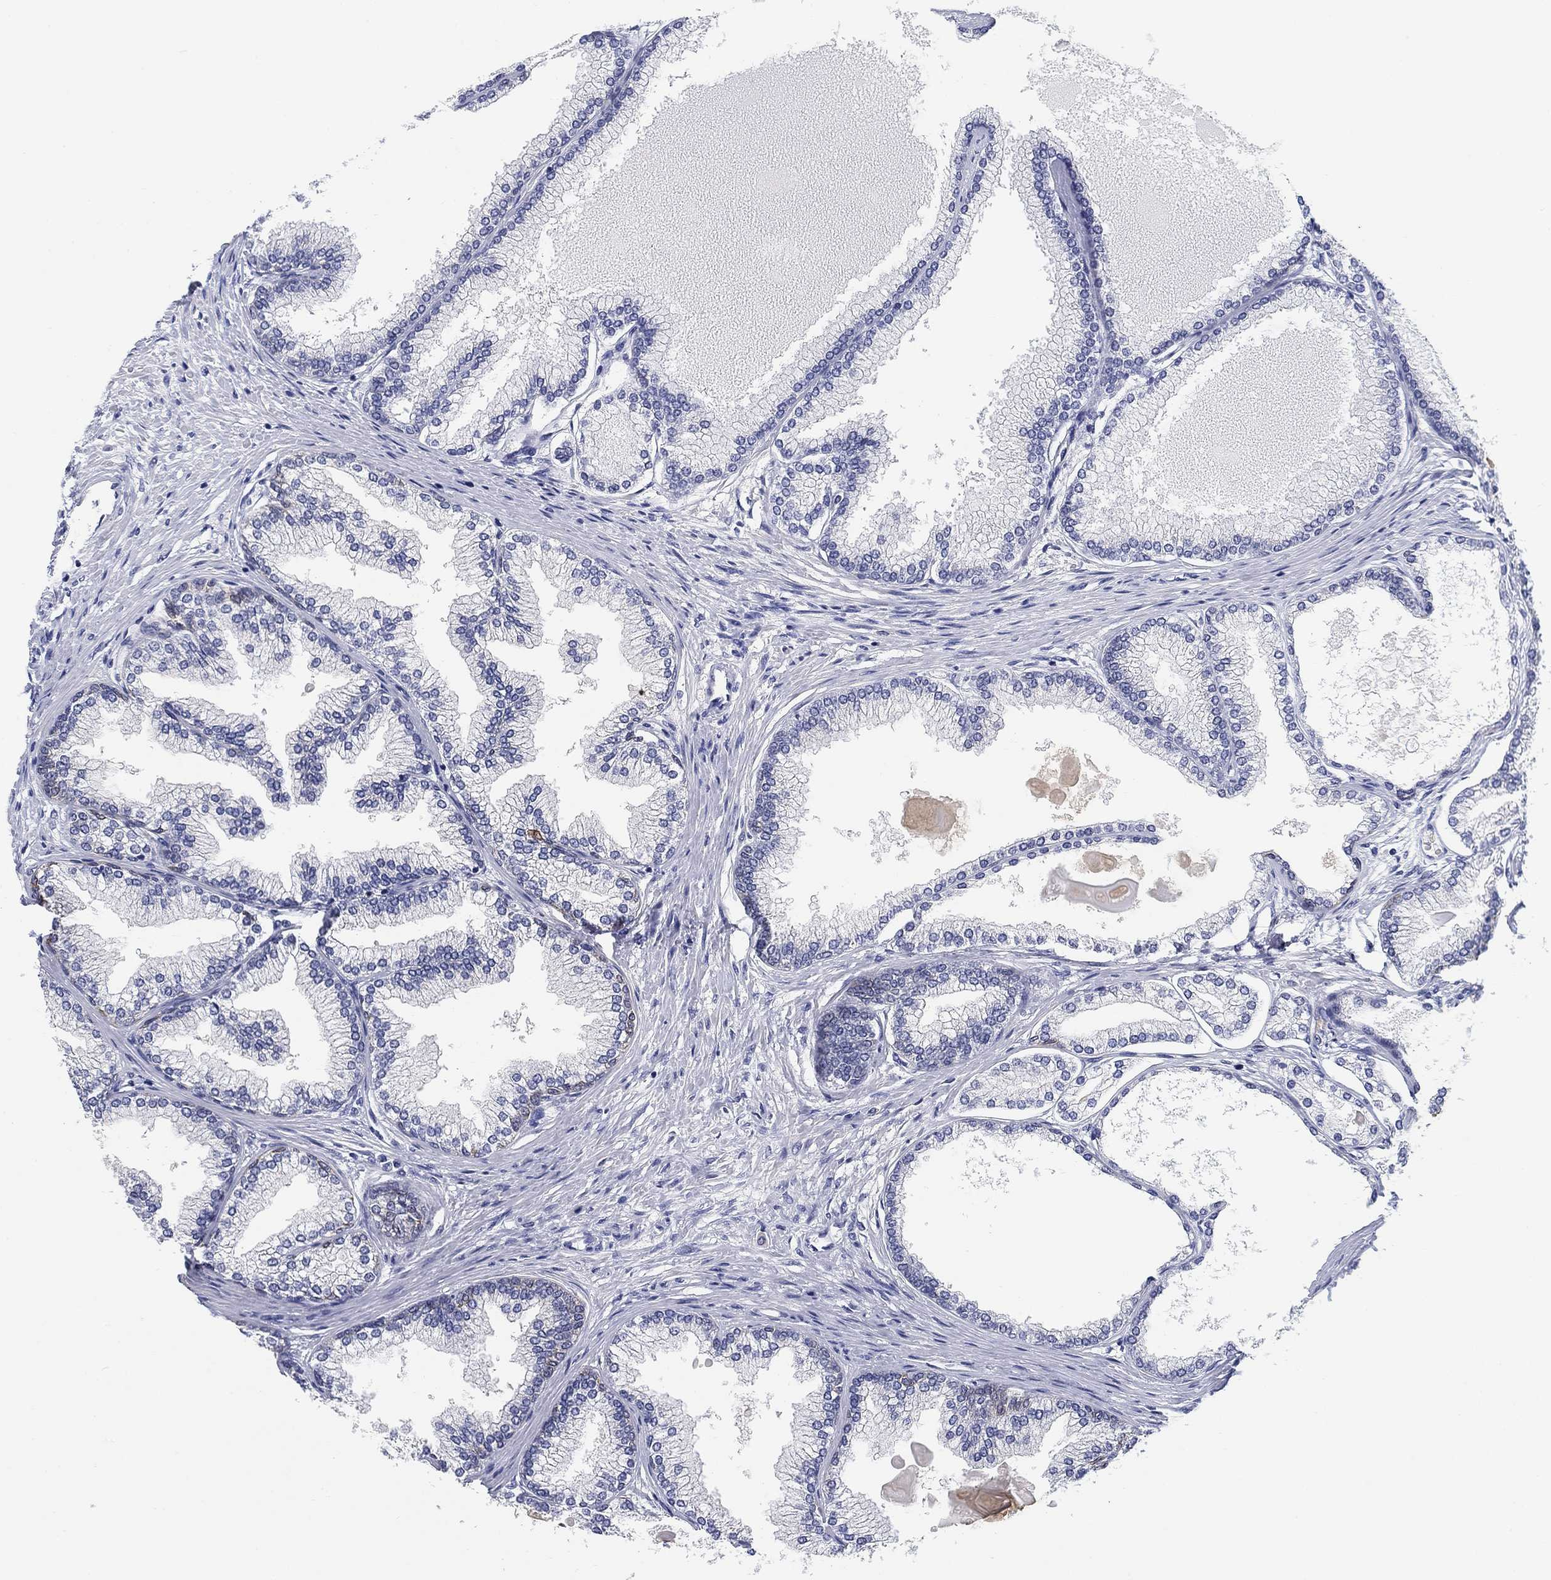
{"staining": {"intensity": "moderate", "quantity": "<25%", "location": "cytoplasmic/membranous"}, "tissue": "prostate", "cell_type": "Glandular cells", "image_type": "normal", "snomed": [{"axis": "morphology", "description": "Normal tissue, NOS"}, {"axis": "topography", "description": "Prostate"}], "caption": "Glandular cells reveal low levels of moderate cytoplasmic/membranous staining in about <25% of cells in normal prostate.", "gene": "CLUL1", "patient": {"sex": "male", "age": 72}}